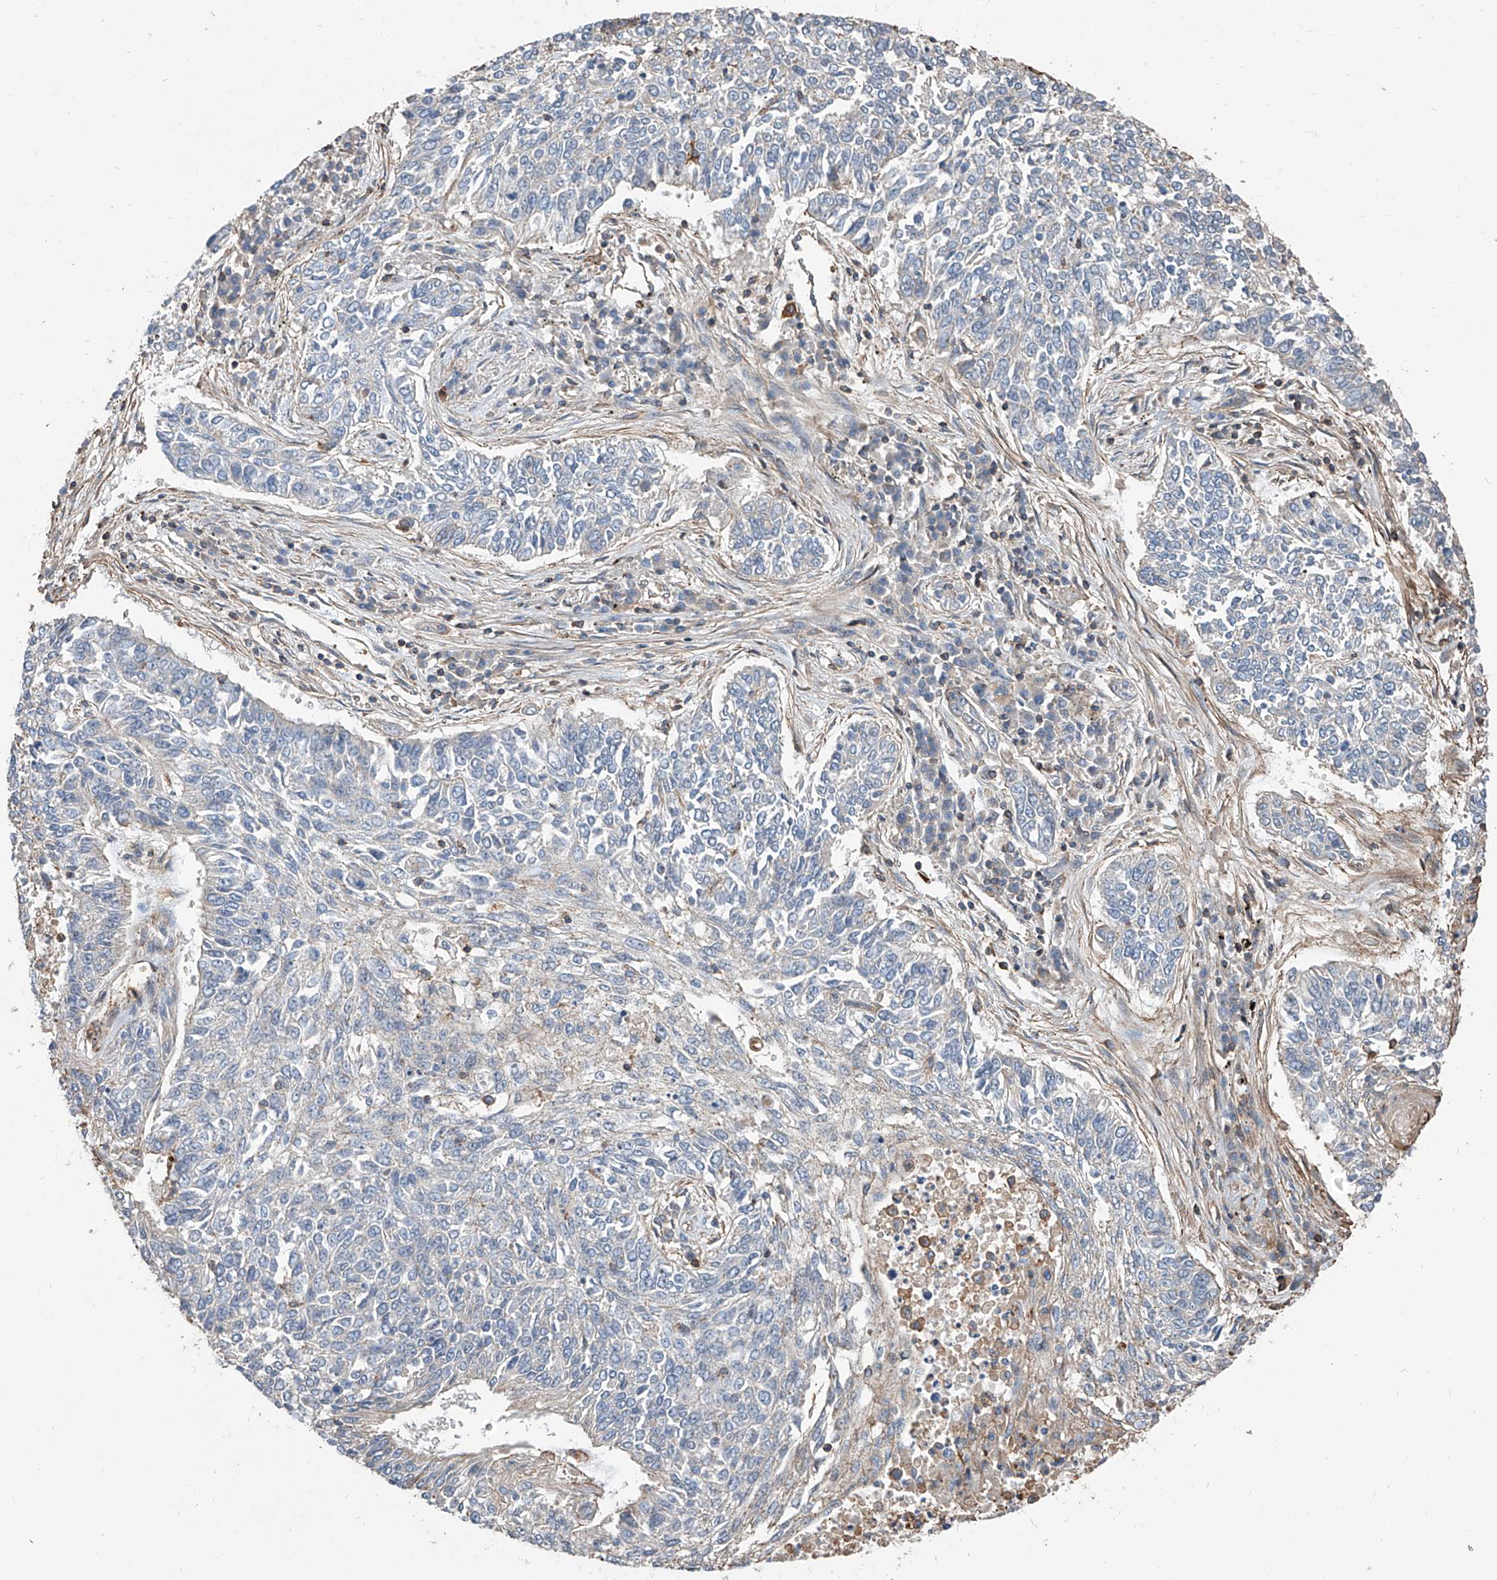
{"staining": {"intensity": "negative", "quantity": "none", "location": "none"}, "tissue": "lung cancer", "cell_type": "Tumor cells", "image_type": "cancer", "snomed": [{"axis": "morphology", "description": "Normal tissue, NOS"}, {"axis": "morphology", "description": "Squamous cell carcinoma, NOS"}, {"axis": "topography", "description": "Cartilage tissue"}, {"axis": "topography", "description": "Bronchus"}, {"axis": "topography", "description": "Lung"}], "caption": "Micrograph shows no significant protein expression in tumor cells of lung squamous cell carcinoma.", "gene": "PIEZO2", "patient": {"sex": "female", "age": 49}}